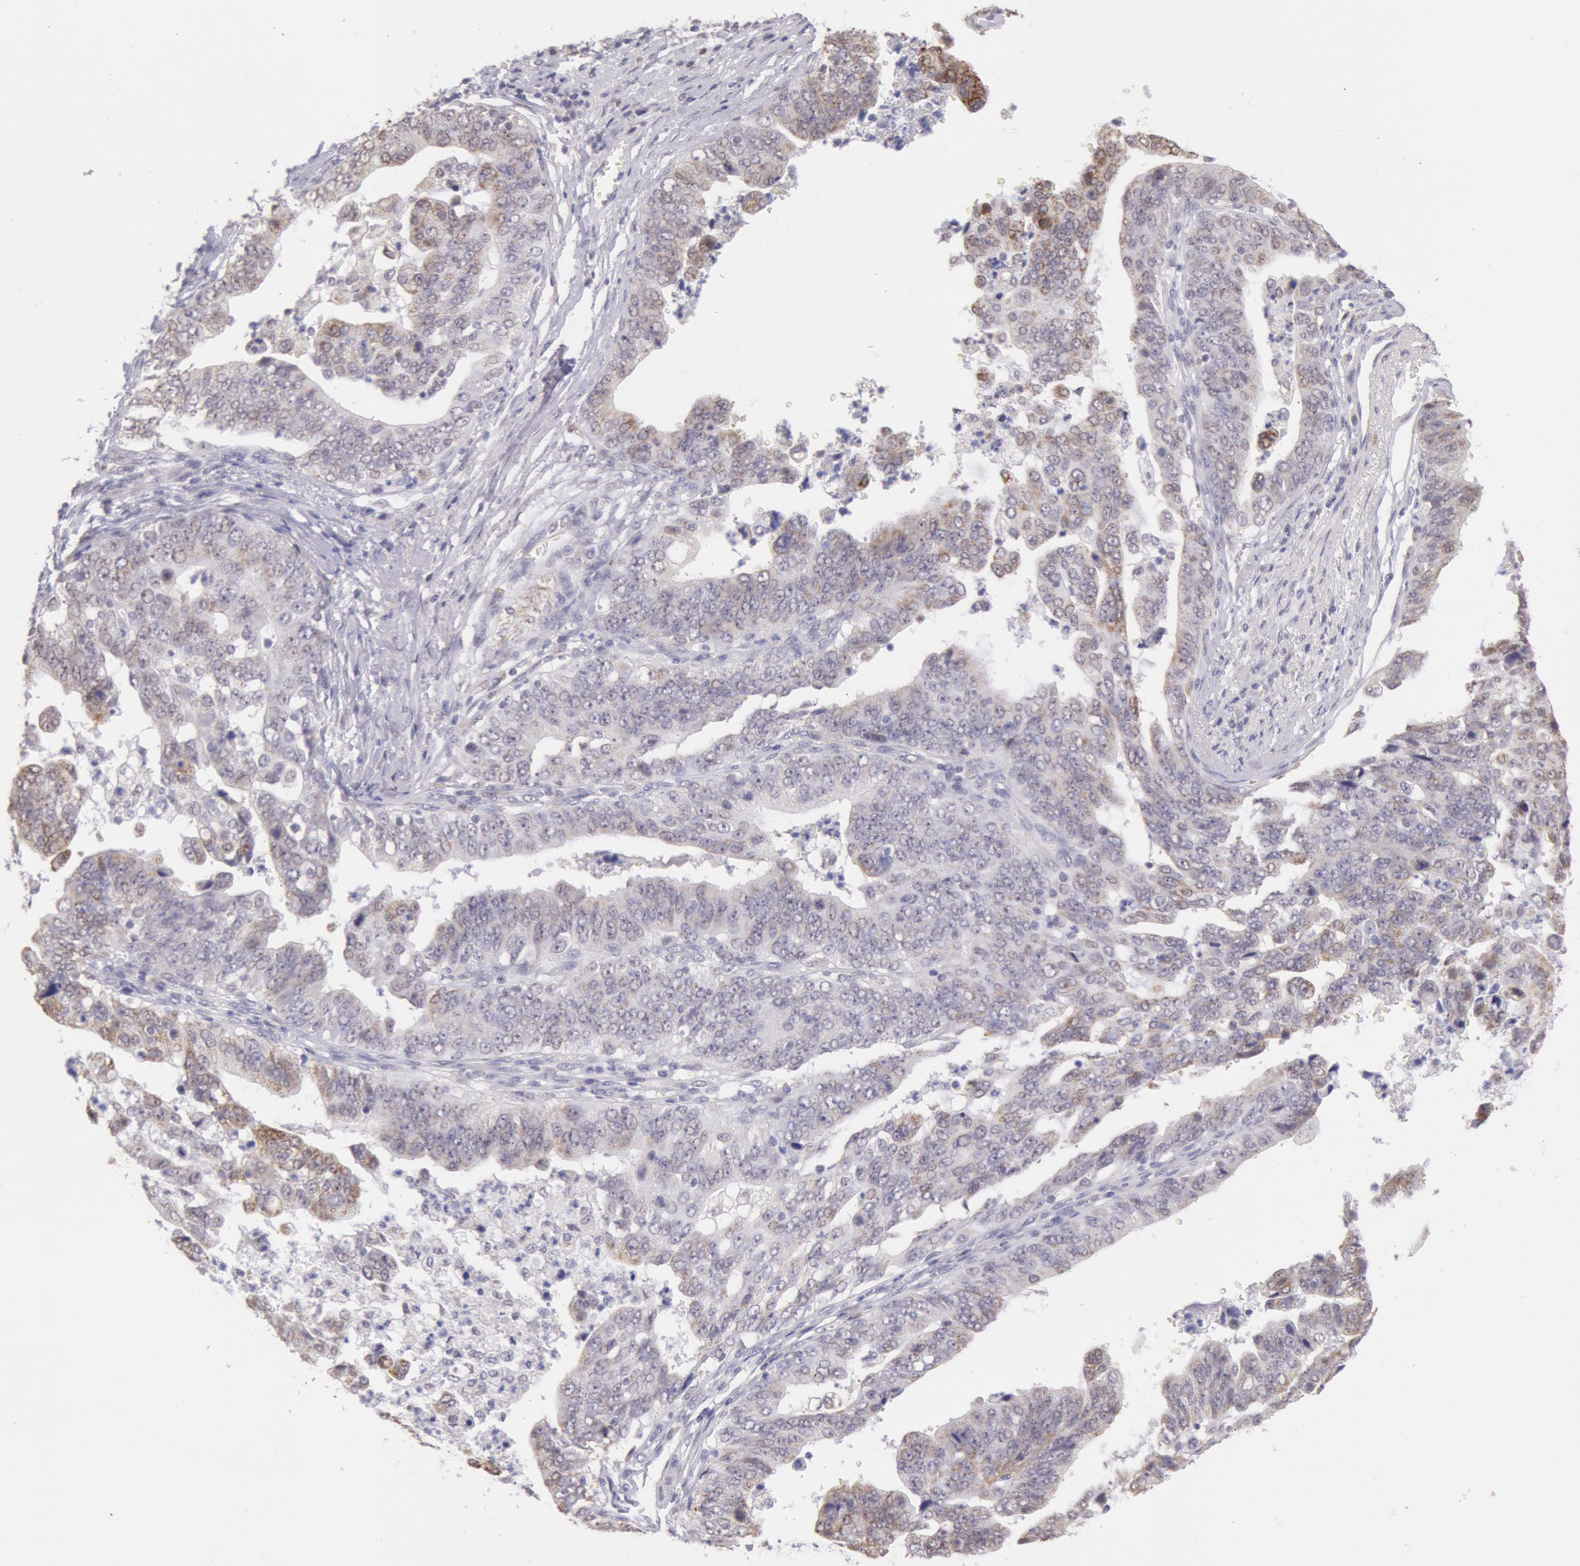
{"staining": {"intensity": "weak", "quantity": ">75%", "location": "cytoplasmic/membranous"}, "tissue": "stomach cancer", "cell_type": "Tumor cells", "image_type": "cancer", "snomed": [{"axis": "morphology", "description": "Adenocarcinoma, NOS"}, {"axis": "topography", "description": "Stomach, upper"}], "caption": "The micrograph reveals a brown stain indicating the presence of a protein in the cytoplasmic/membranous of tumor cells in stomach cancer. (IHC, brightfield microscopy, high magnification).", "gene": "FRMD6", "patient": {"sex": "female", "age": 50}}